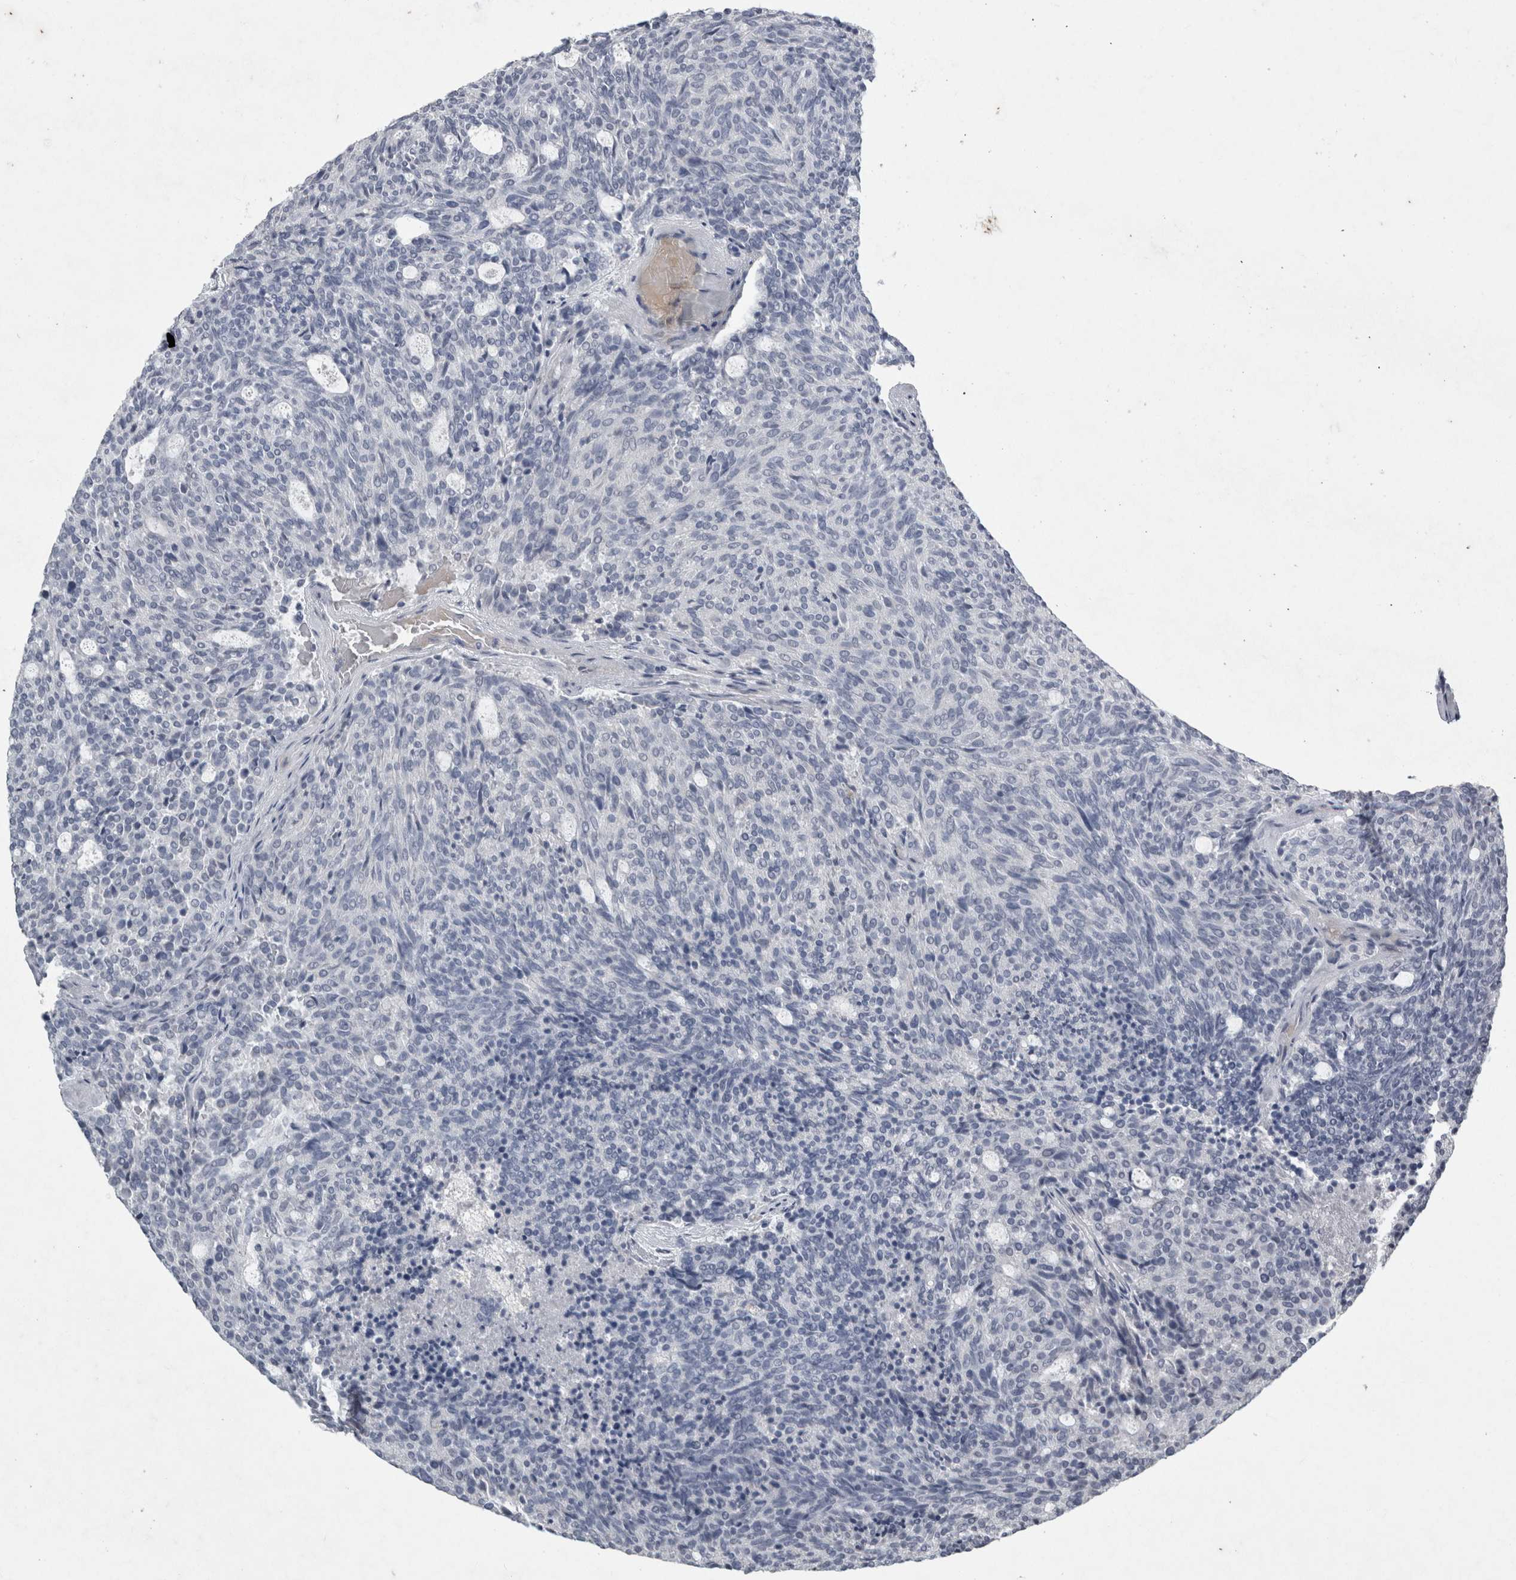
{"staining": {"intensity": "negative", "quantity": "none", "location": "none"}, "tissue": "carcinoid", "cell_type": "Tumor cells", "image_type": "cancer", "snomed": [{"axis": "morphology", "description": "Carcinoid, malignant, NOS"}, {"axis": "topography", "description": "Pancreas"}], "caption": "This is a photomicrograph of immunohistochemistry staining of malignant carcinoid, which shows no positivity in tumor cells.", "gene": "PDX1", "patient": {"sex": "female", "age": 54}}